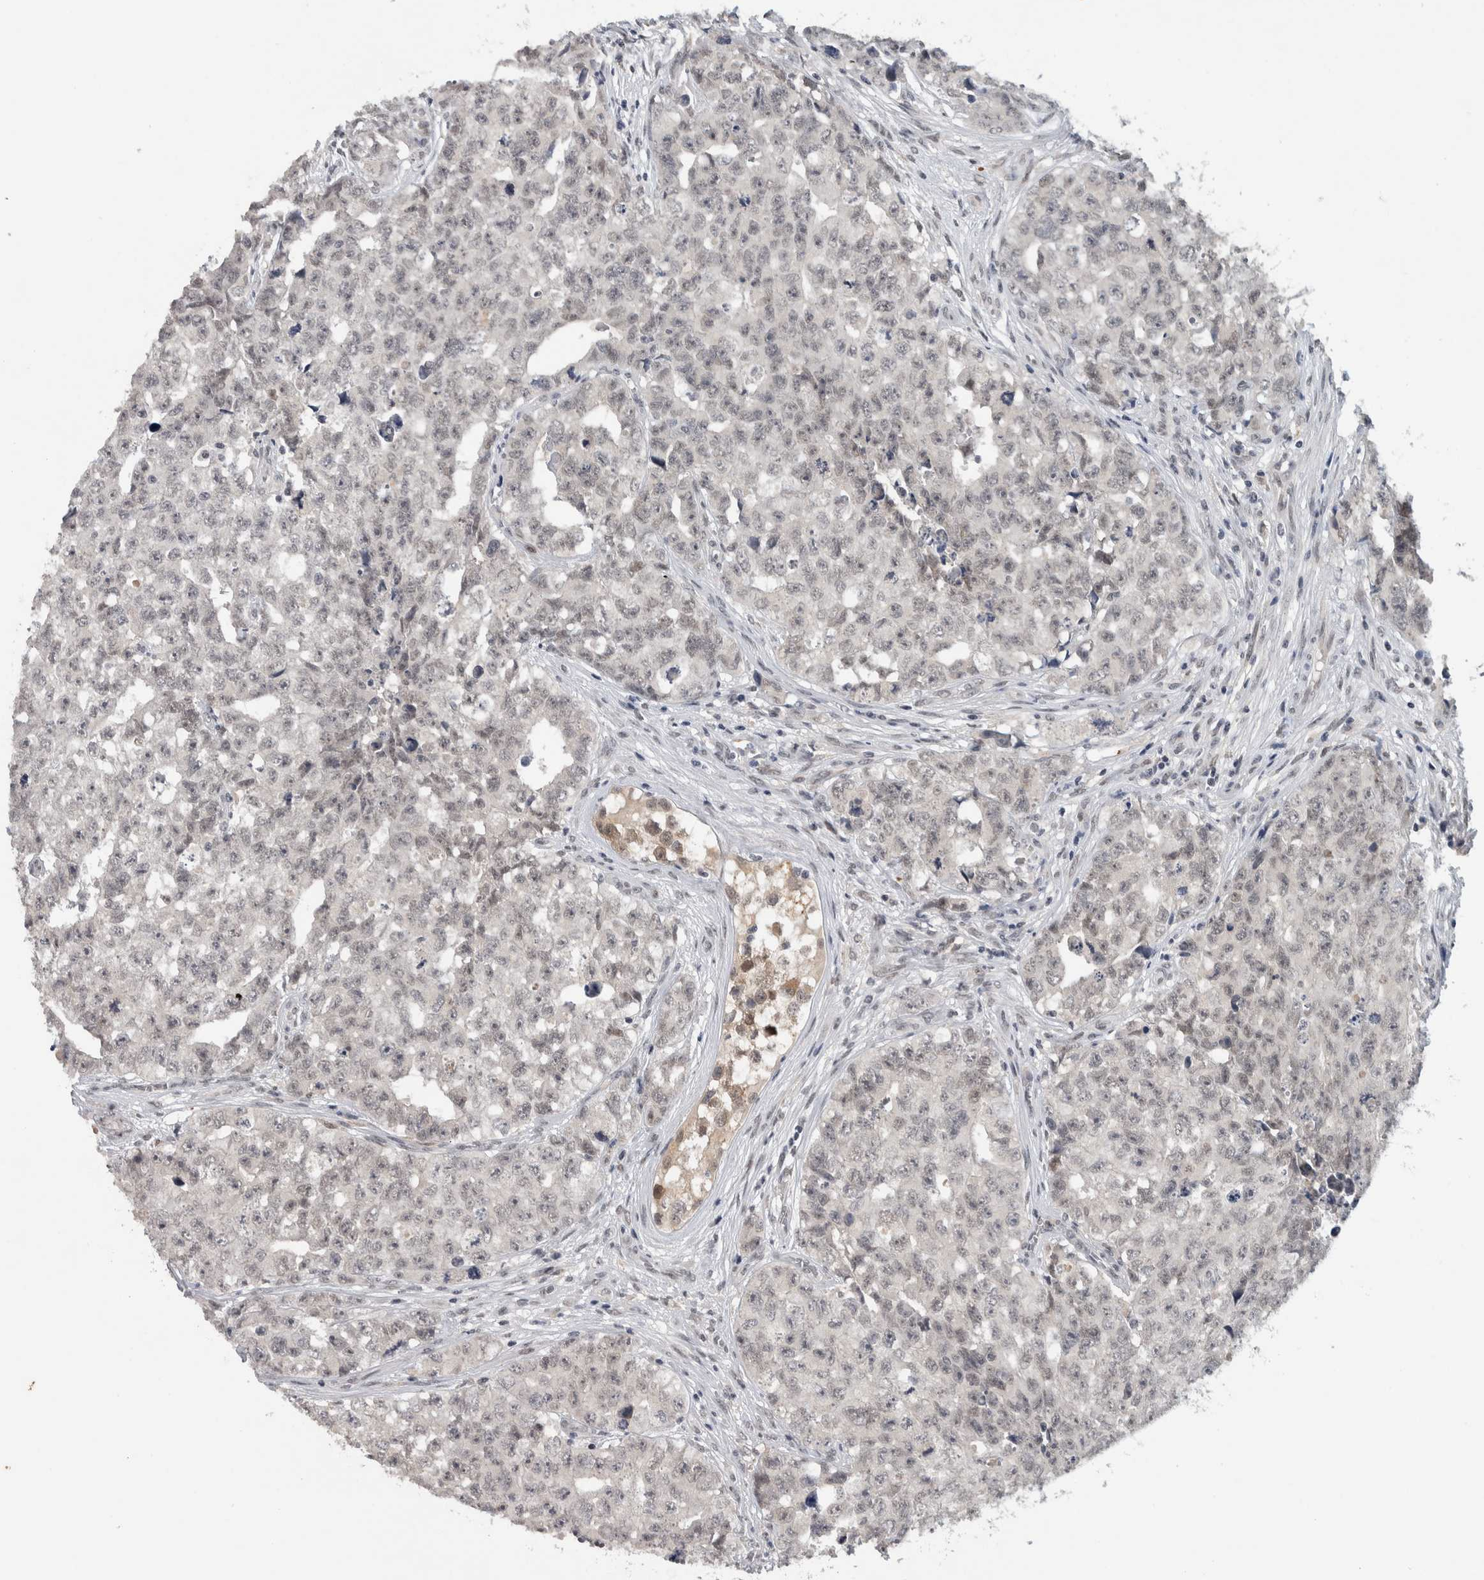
{"staining": {"intensity": "negative", "quantity": "none", "location": "none"}, "tissue": "testis cancer", "cell_type": "Tumor cells", "image_type": "cancer", "snomed": [{"axis": "morphology", "description": "Carcinoma, Embryonal, NOS"}, {"axis": "topography", "description": "Testis"}], "caption": "A high-resolution micrograph shows immunohistochemistry (IHC) staining of testis cancer, which shows no significant staining in tumor cells.", "gene": "PRXL2A", "patient": {"sex": "male", "age": 28}}